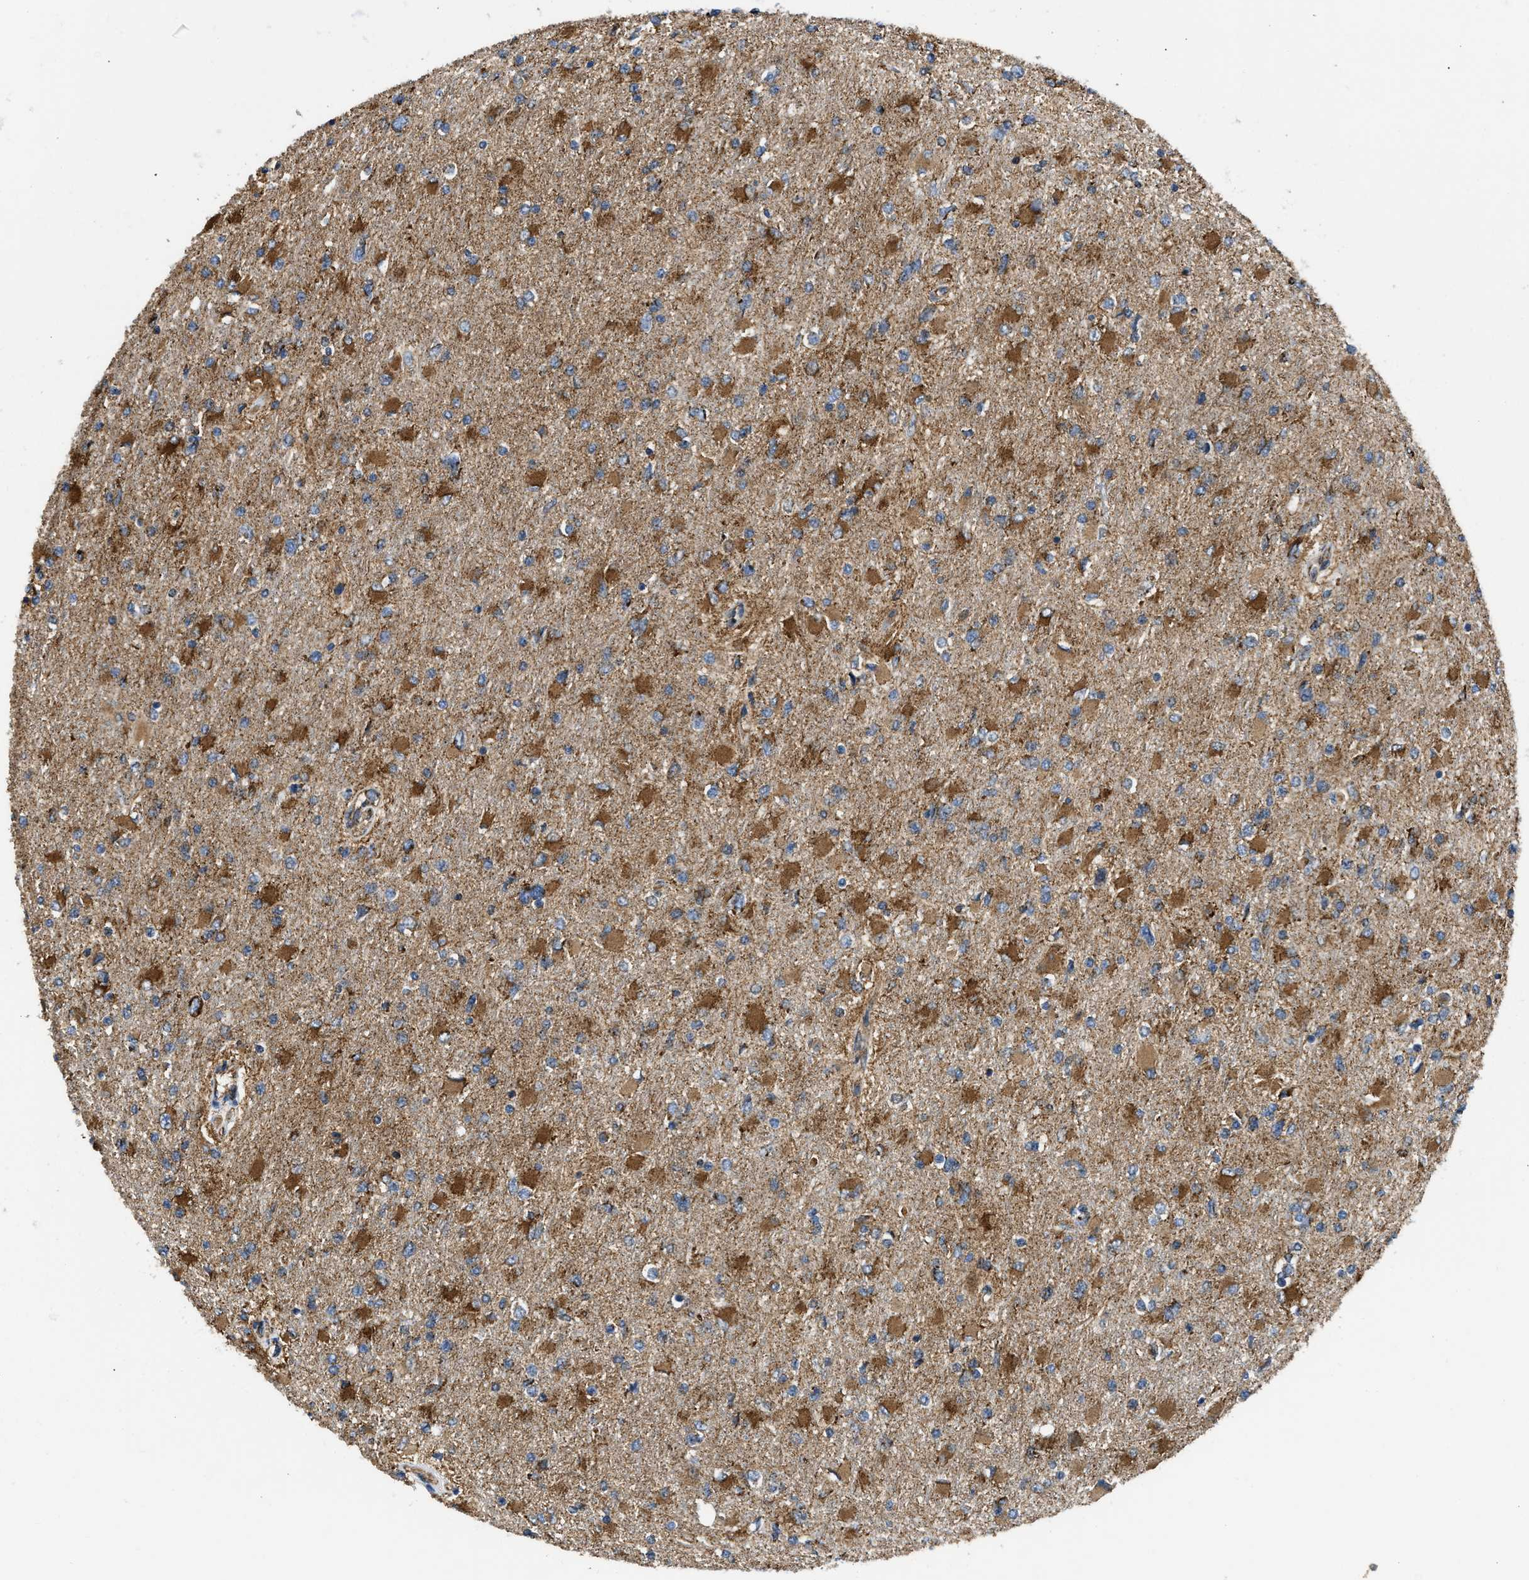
{"staining": {"intensity": "strong", "quantity": ">75%", "location": "cytoplasmic/membranous"}, "tissue": "glioma", "cell_type": "Tumor cells", "image_type": "cancer", "snomed": [{"axis": "morphology", "description": "Glioma, malignant, High grade"}, {"axis": "topography", "description": "Cerebral cortex"}], "caption": "A brown stain shows strong cytoplasmic/membranous expression of a protein in glioma tumor cells.", "gene": "OPTN", "patient": {"sex": "female", "age": 36}}